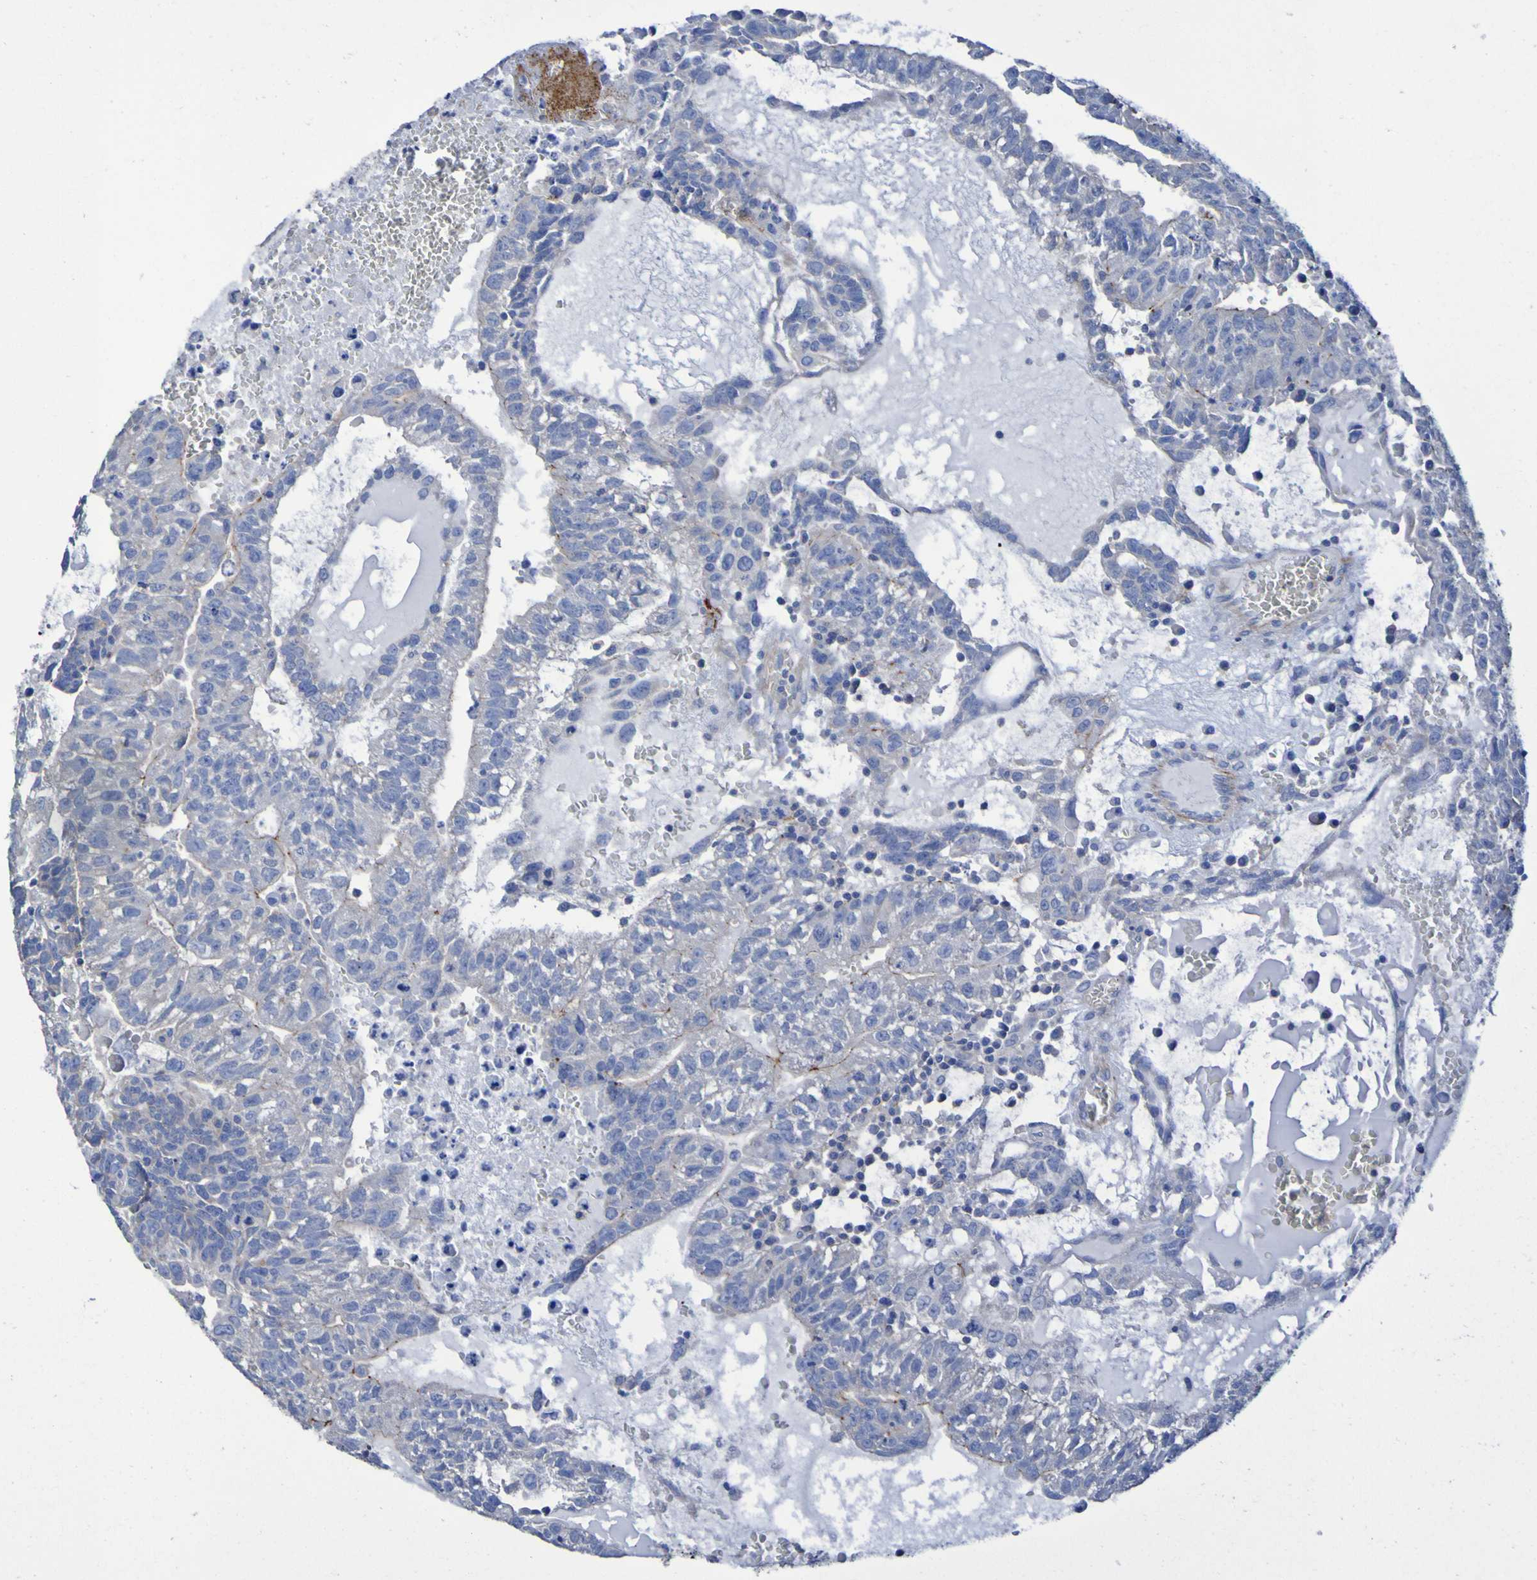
{"staining": {"intensity": "negative", "quantity": "none", "location": "none"}, "tissue": "testis cancer", "cell_type": "Tumor cells", "image_type": "cancer", "snomed": [{"axis": "morphology", "description": "Seminoma, NOS"}, {"axis": "morphology", "description": "Carcinoma, Embryonal, NOS"}, {"axis": "topography", "description": "Testis"}], "caption": "Immunohistochemistry (IHC) of human testis cancer shows no expression in tumor cells. (Brightfield microscopy of DAB IHC at high magnification).", "gene": "RNF182", "patient": {"sex": "male", "age": 52}}